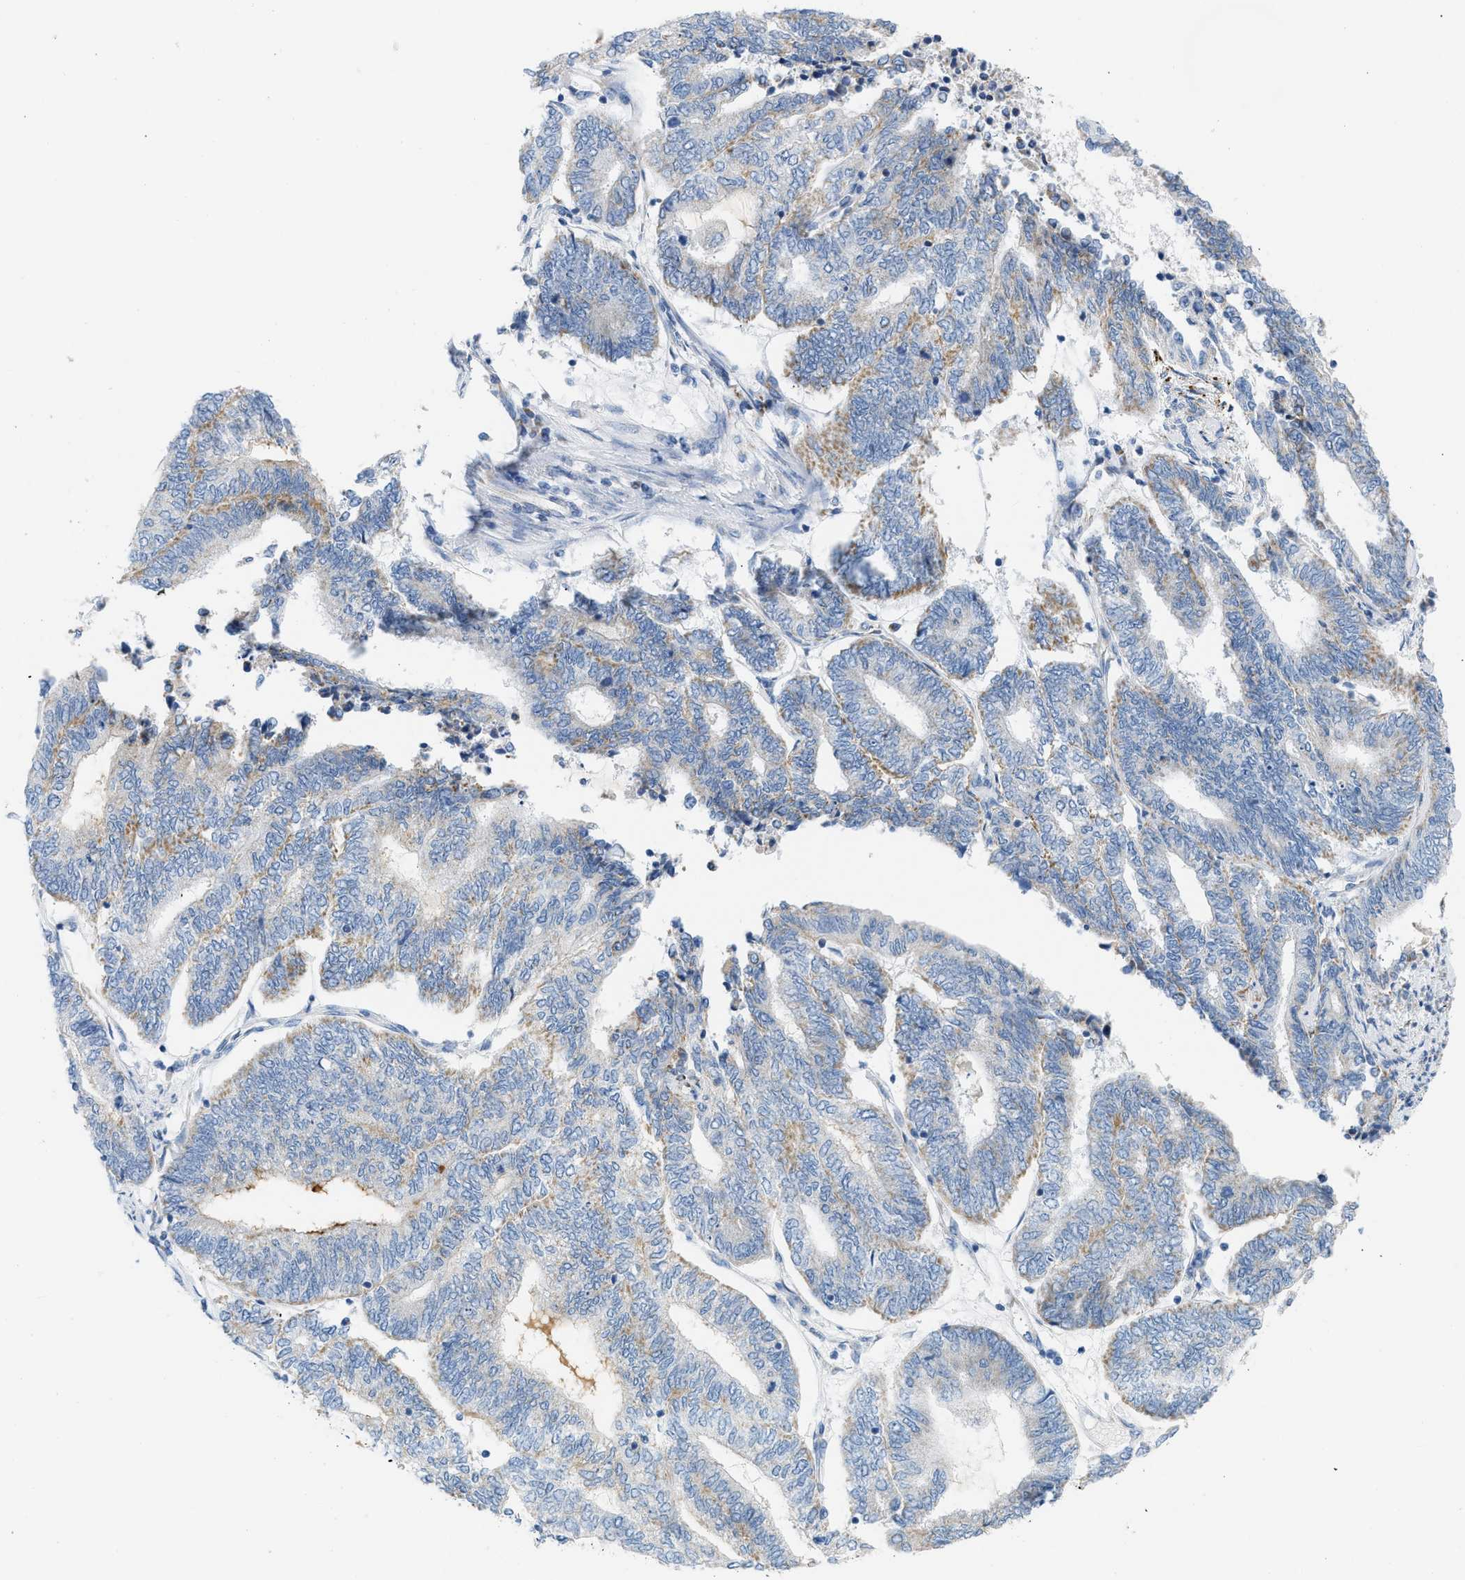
{"staining": {"intensity": "moderate", "quantity": "<25%", "location": "cytoplasmic/membranous"}, "tissue": "endometrial cancer", "cell_type": "Tumor cells", "image_type": "cancer", "snomed": [{"axis": "morphology", "description": "Adenocarcinoma, NOS"}, {"axis": "topography", "description": "Uterus"}, {"axis": "topography", "description": "Endometrium"}], "caption": "Approximately <25% of tumor cells in adenocarcinoma (endometrial) exhibit moderate cytoplasmic/membranous protein staining as visualized by brown immunohistochemical staining.", "gene": "NDUFS8", "patient": {"sex": "female", "age": 70}}